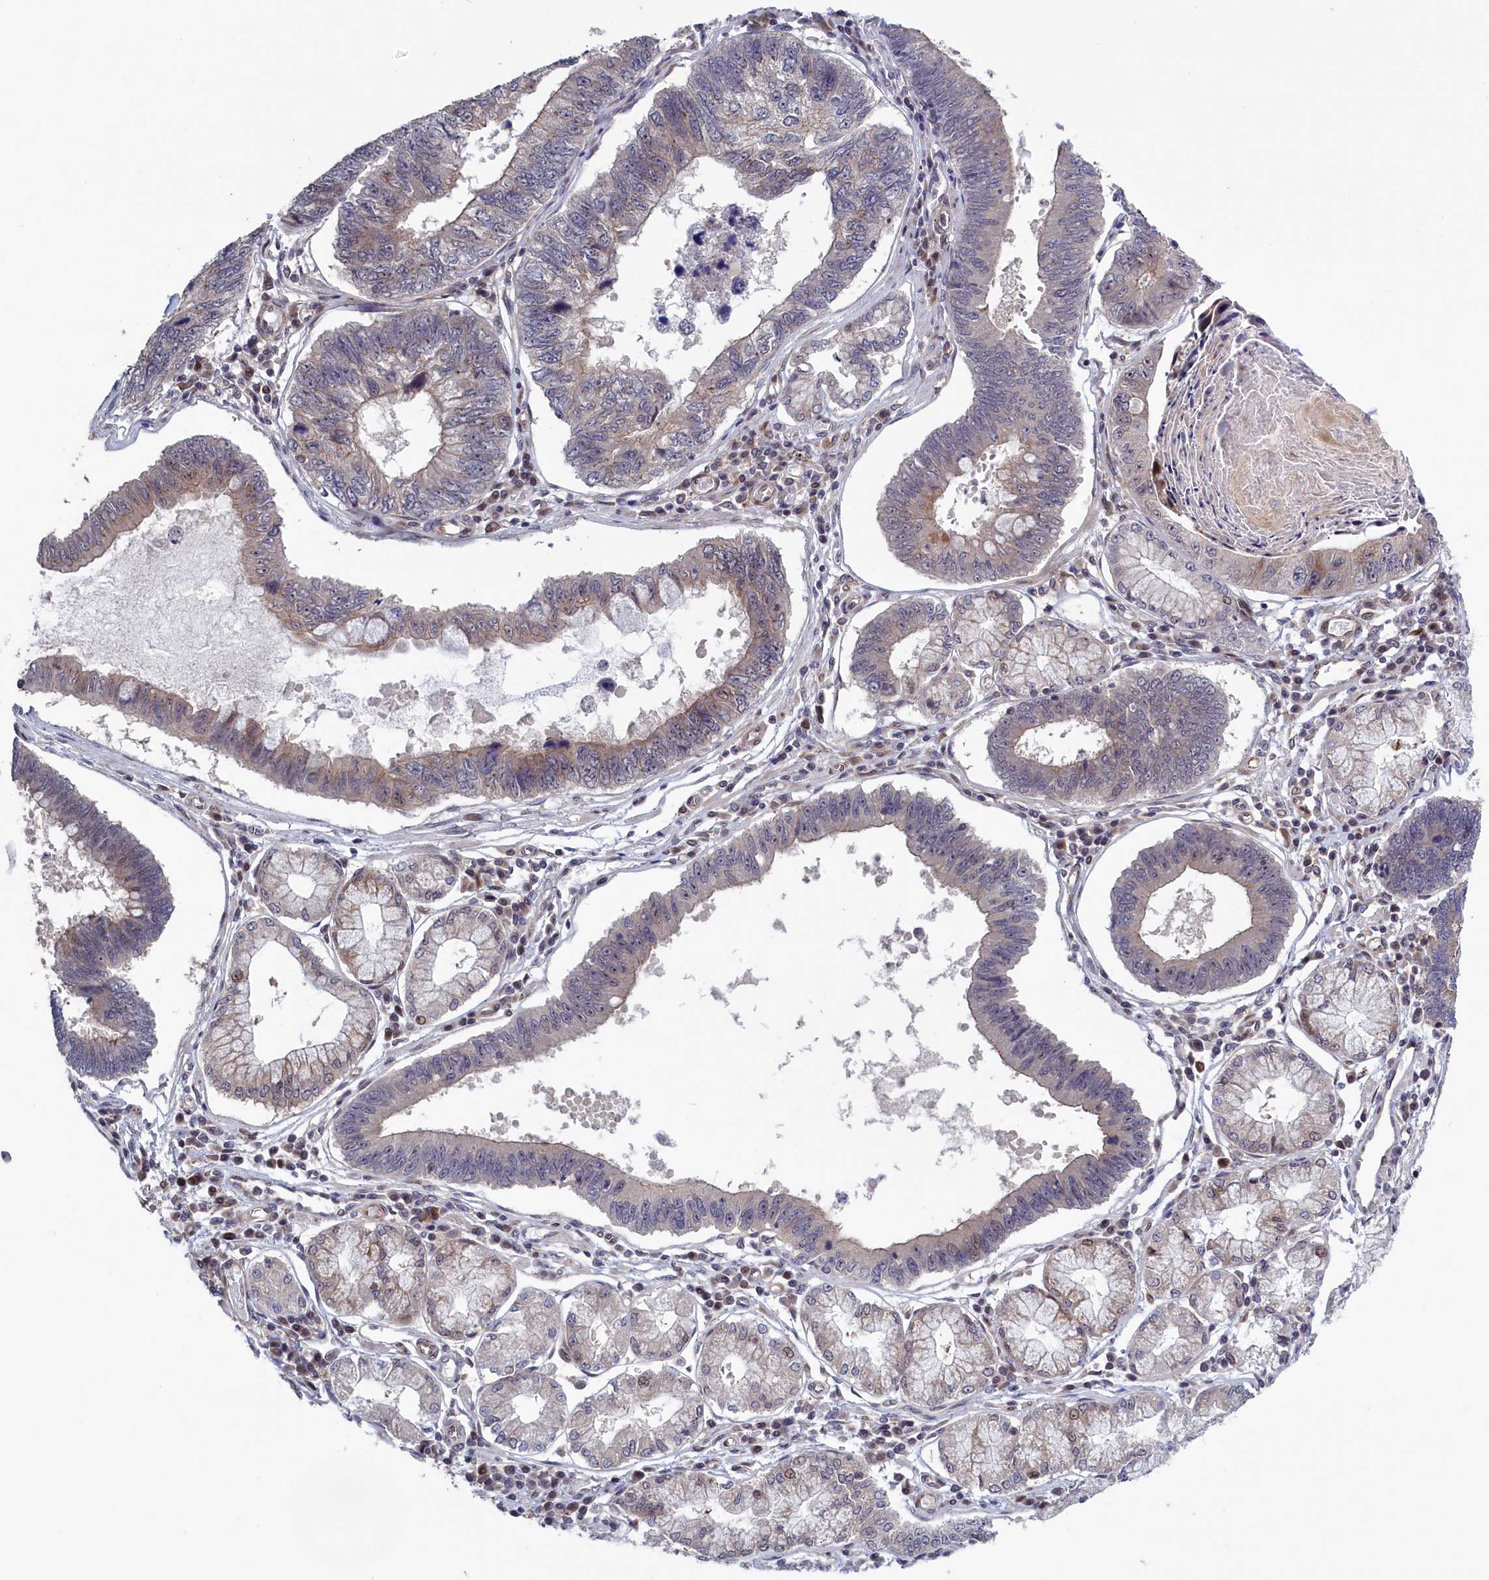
{"staining": {"intensity": "weak", "quantity": "<25%", "location": "cytoplasmic/membranous"}, "tissue": "stomach cancer", "cell_type": "Tumor cells", "image_type": "cancer", "snomed": [{"axis": "morphology", "description": "Adenocarcinoma, NOS"}, {"axis": "topography", "description": "Stomach"}], "caption": "This photomicrograph is of stomach adenocarcinoma stained with immunohistochemistry (IHC) to label a protein in brown with the nuclei are counter-stained blue. There is no positivity in tumor cells. (Brightfield microscopy of DAB (3,3'-diaminobenzidine) immunohistochemistry (IHC) at high magnification).", "gene": "LSG1", "patient": {"sex": "male", "age": 59}}